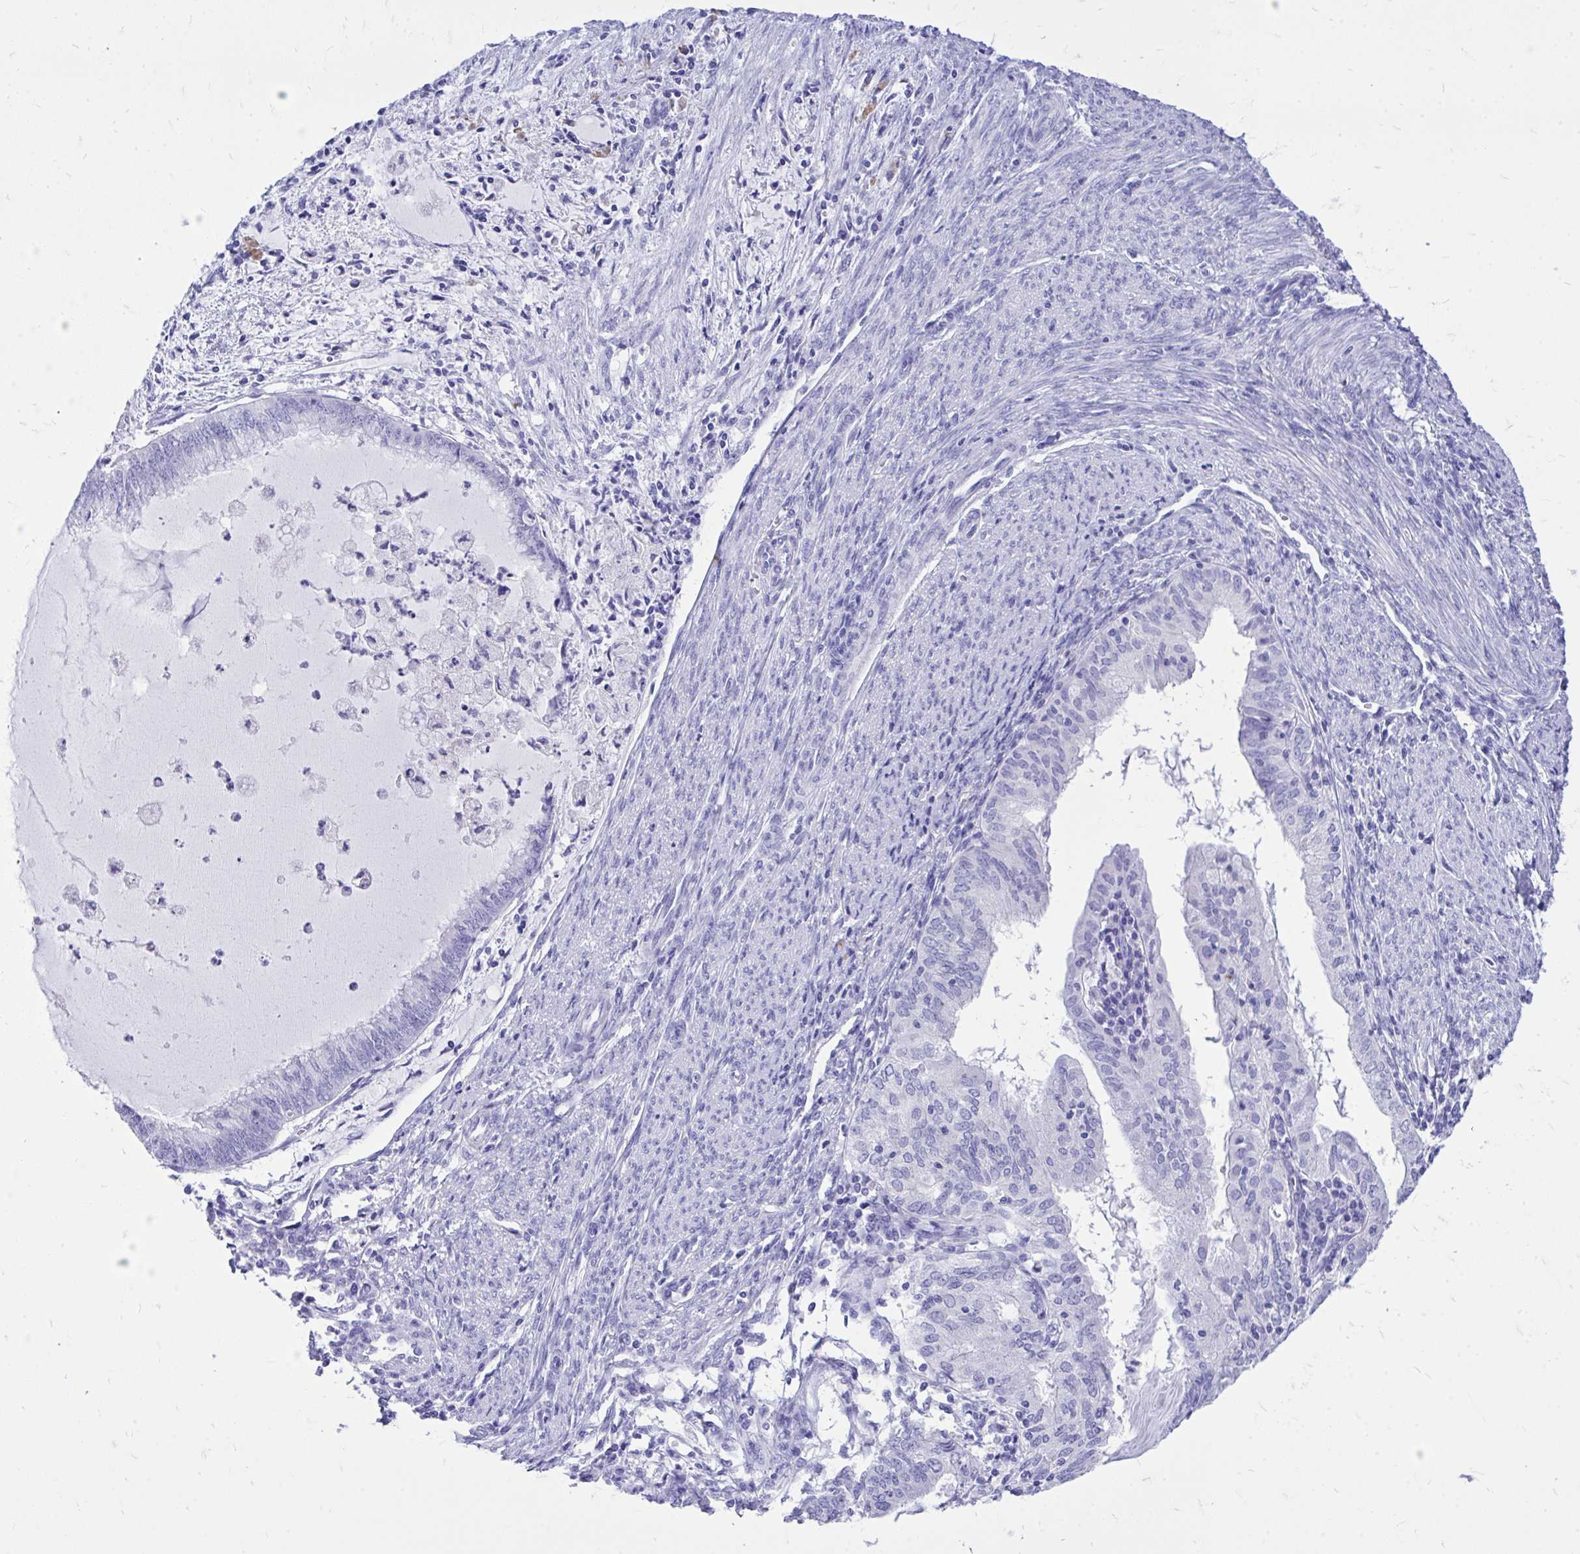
{"staining": {"intensity": "negative", "quantity": "none", "location": "none"}, "tissue": "endometrial cancer", "cell_type": "Tumor cells", "image_type": "cancer", "snomed": [{"axis": "morphology", "description": "Adenocarcinoma, NOS"}, {"axis": "topography", "description": "Endometrium"}], "caption": "This is an IHC image of human endometrial cancer. There is no expression in tumor cells.", "gene": "MON1A", "patient": {"sex": "female", "age": 79}}